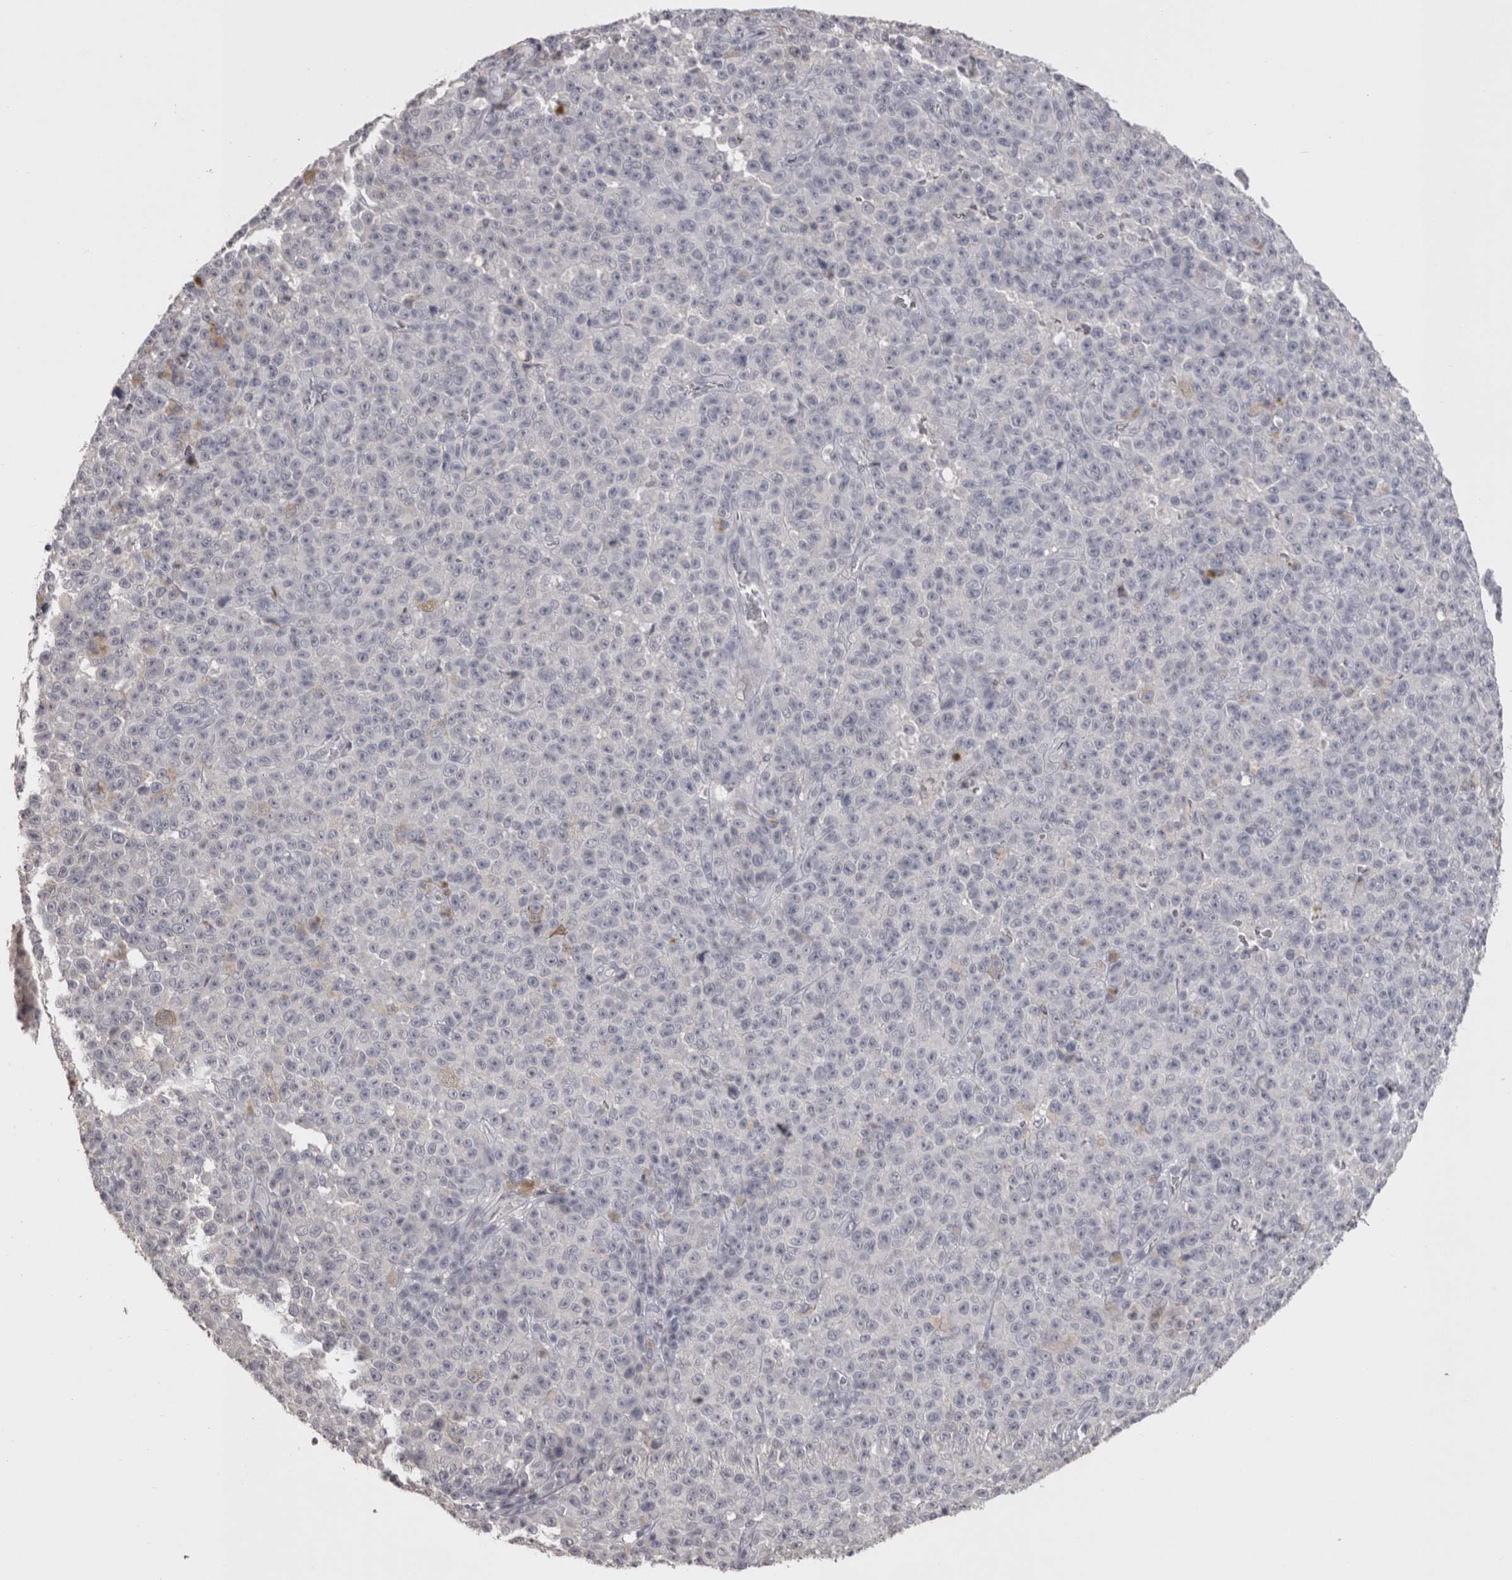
{"staining": {"intensity": "negative", "quantity": "none", "location": "none"}, "tissue": "melanoma", "cell_type": "Tumor cells", "image_type": "cancer", "snomed": [{"axis": "morphology", "description": "Malignant melanoma, NOS"}, {"axis": "topography", "description": "Skin"}], "caption": "The micrograph reveals no staining of tumor cells in melanoma.", "gene": "LAX1", "patient": {"sex": "female", "age": 82}}